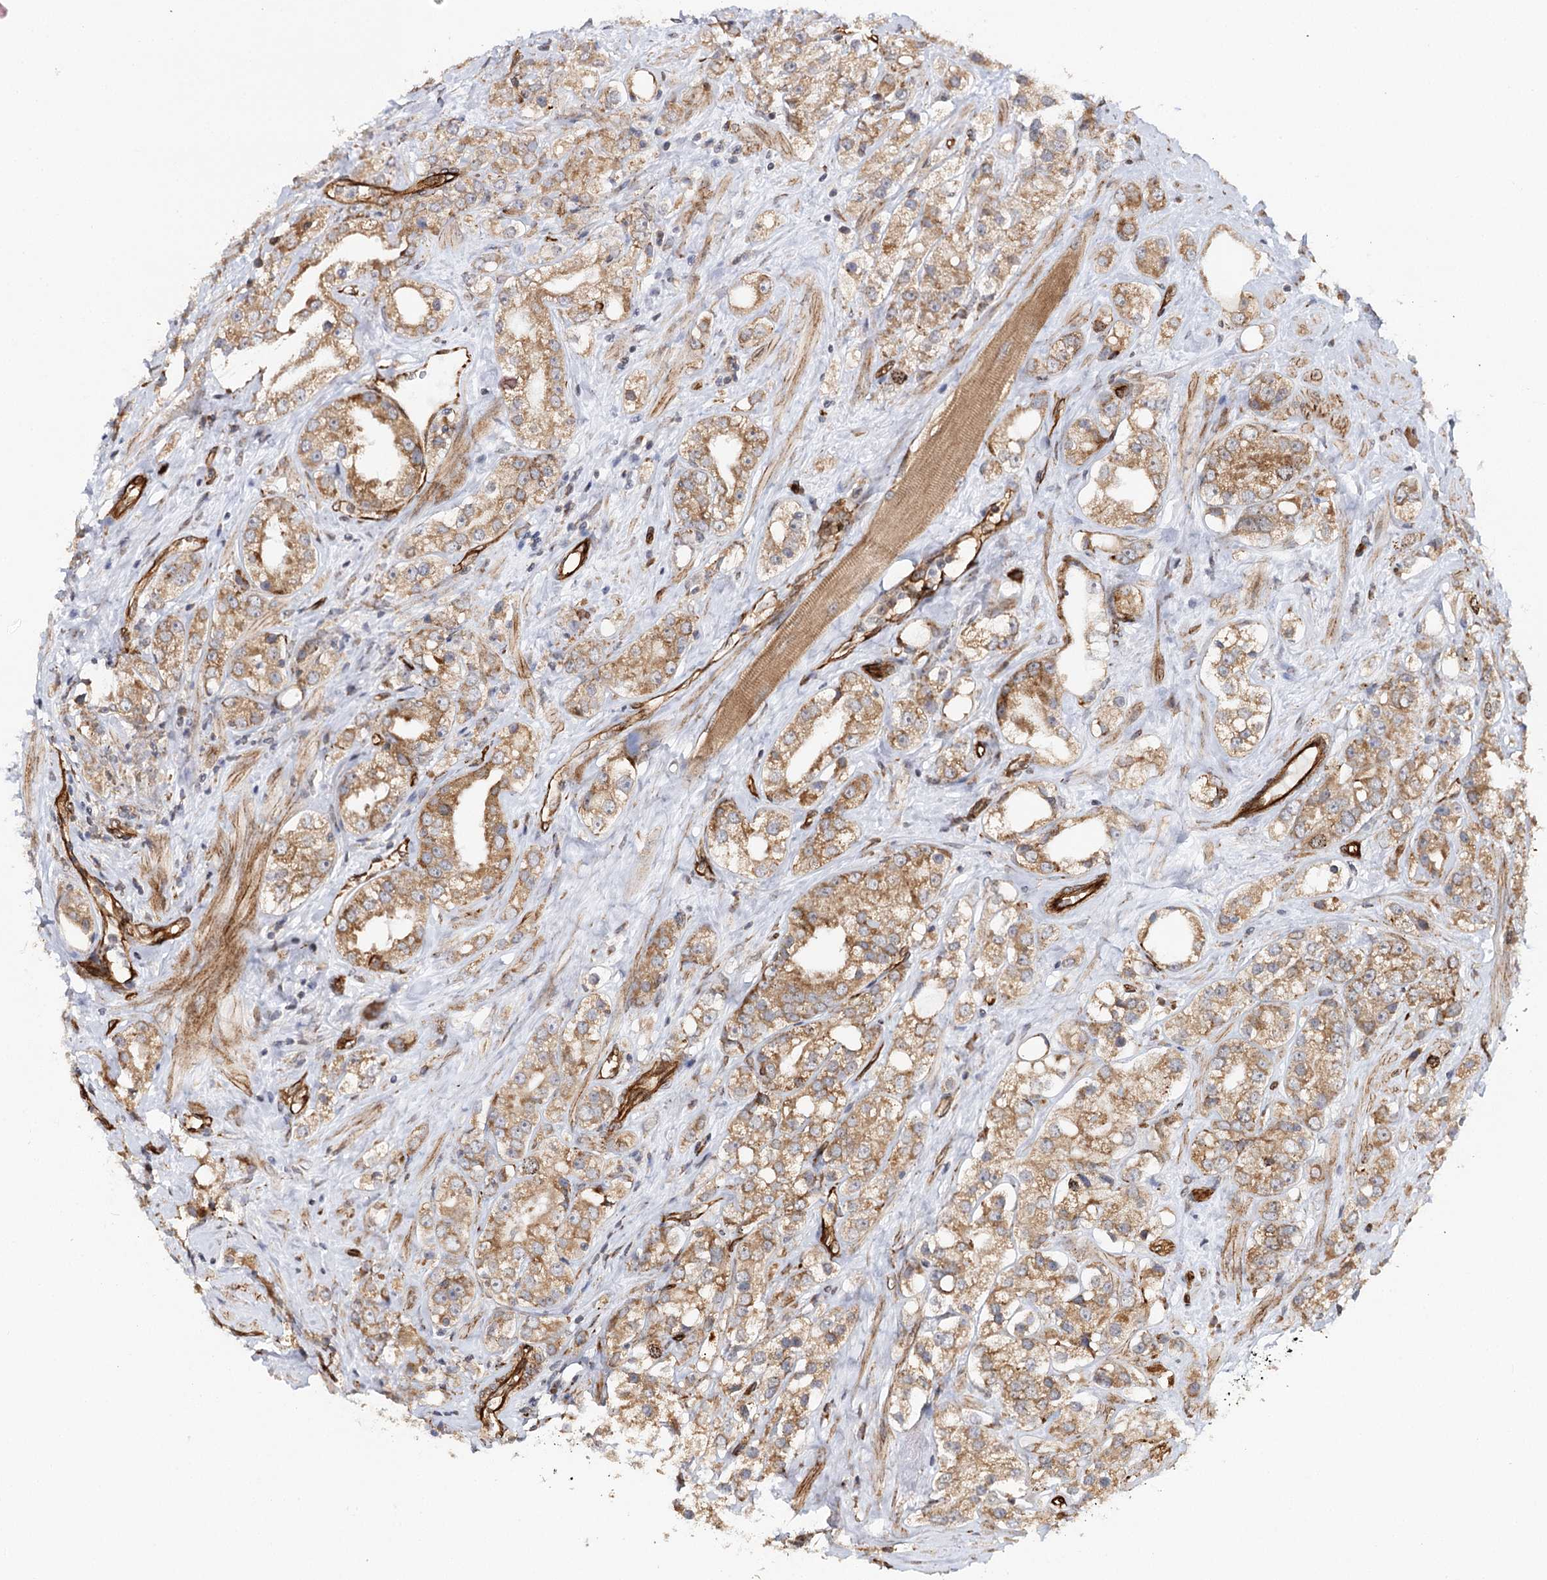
{"staining": {"intensity": "moderate", "quantity": ">75%", "location": "cytoplasmic/membranous"}, "tissue": "prostate cancer", "cell_type": "Tumor cells", "image_type": "cancer", "snomed": [{"axis": "morphology", "description": "Adenocarcinoma, NOS"}, {"axis": "topography", "description": "Prostate"}], "caption": "This is an image of immunohistochemistry staining of prostate cancer (adenocarcinoma), which shows moderate expression in the cytoplasmic/membranous of tumor cells.", "gene": "MKNK1", "patient": {"sex": "male", "age": 79}}